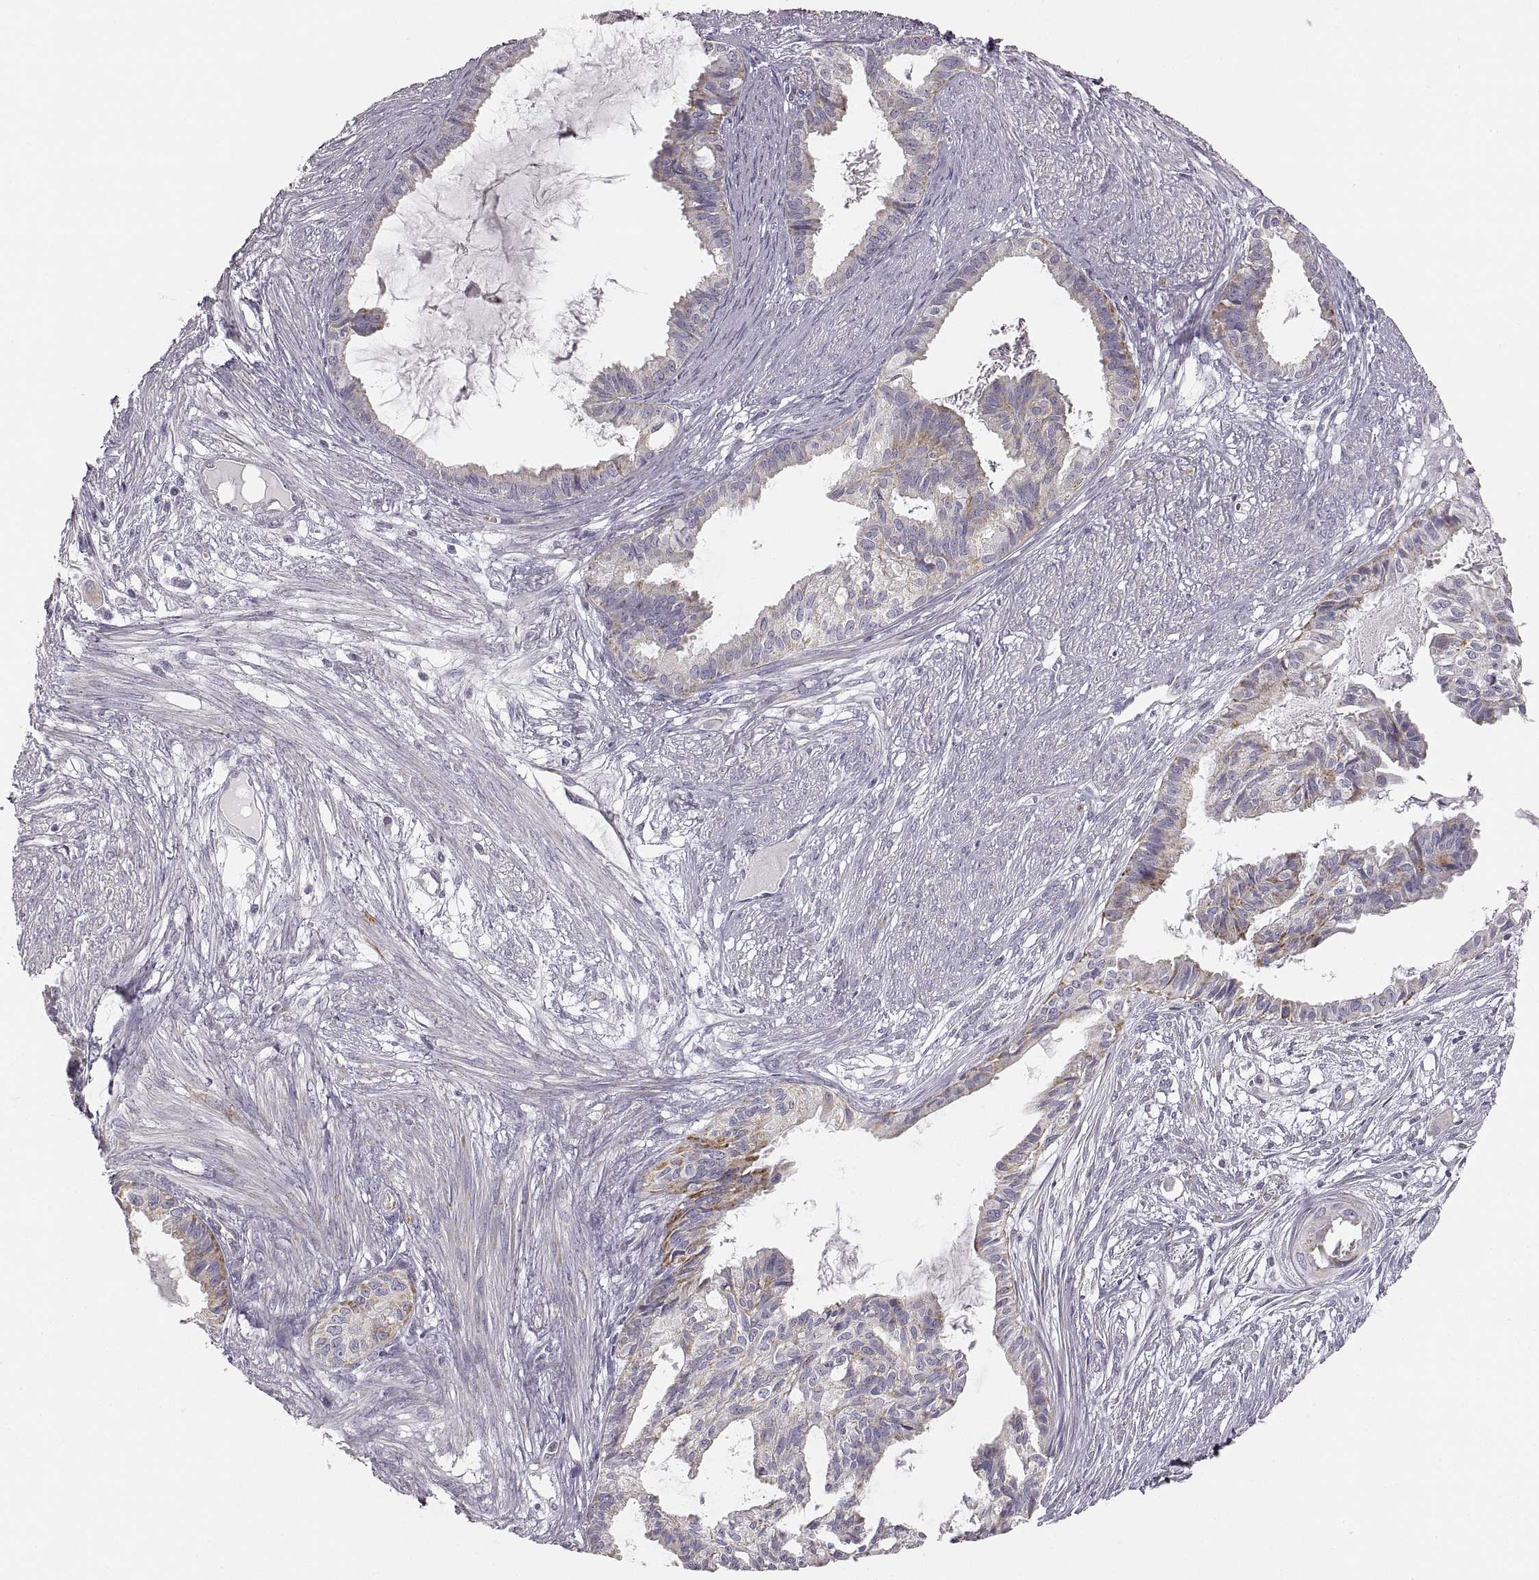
{"staining": {"intensity": "negative", "quantity": "none", "location": "none"}, "tissue": "endometrial cancer", "cell_type": "Tumor cells", "image_type": "cancer", "snomed": [{"axis": "morphology", "description": "Adenocarcinoma, NOS"}, {"axis": "topography", "description": "Endometrium"}], "caption": "This photomicrograph is of adenocarcinoma (endometrial) stained with IHC to label a protein in brown with the nuclei are counter-stained blue. There is no positivity in tumor cells.", "gene": "RDH13", "patient": {"sex": "female", "age": 86}}